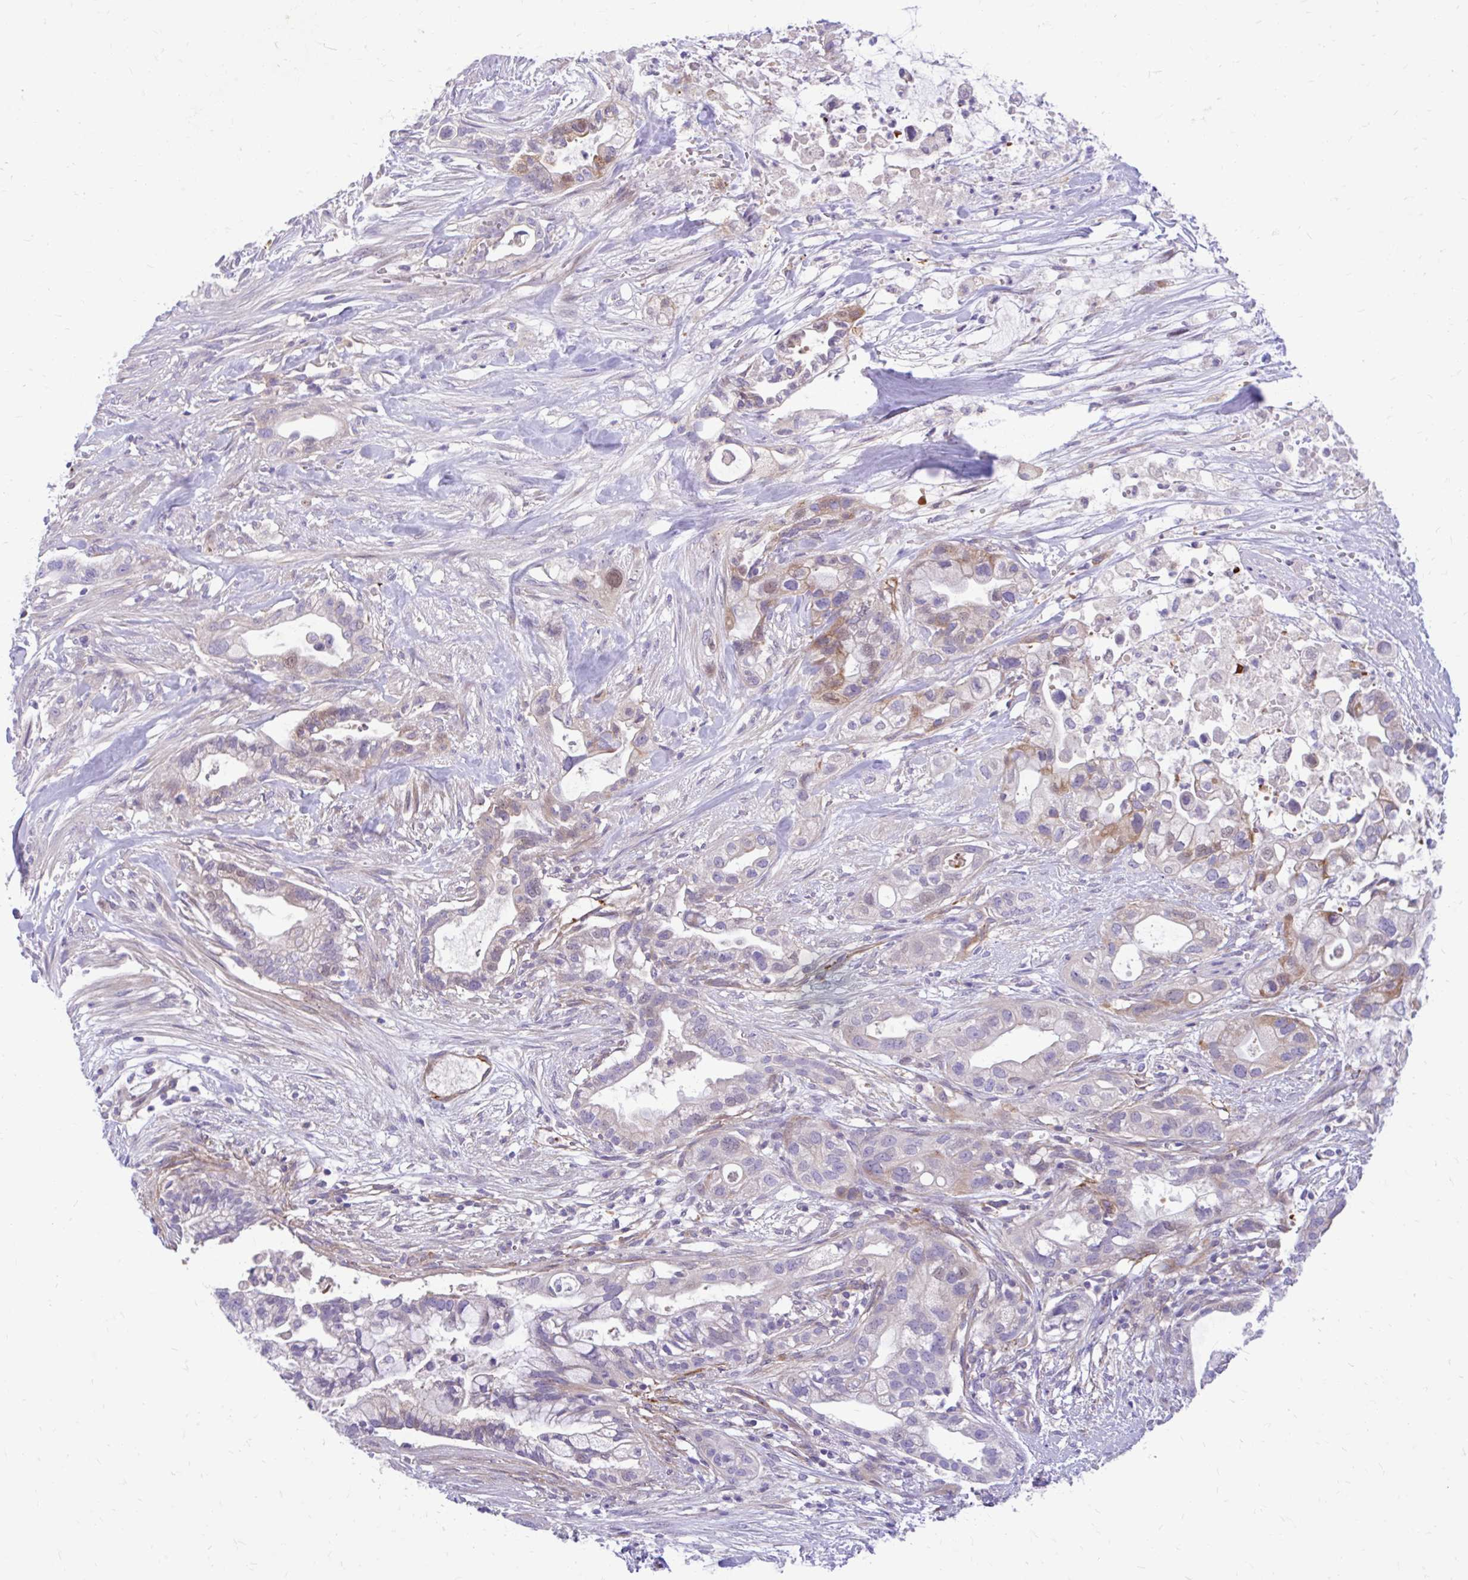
{"staining": {"intensity": "moderate", "quantity": "<25%", "location": "cytoplasmic/membranous,nuclear"}, "tissue": "pancreatic cancer", "cell_type": "Tumor cells", "image_type": "cancer", "snomed": [{"axis": "morphology", "description": "Adenocarcinoma, NOS"}, {"axis": "topography", "description": "Pancreas"}], "caption": "A brown stain shows moderate cytoplasmic/membranous and nuclear expression of a protein in pancreatic cancer tumor cells.", "gene": "ESPNL", "patient": {"sex": "male", "age": 44}}